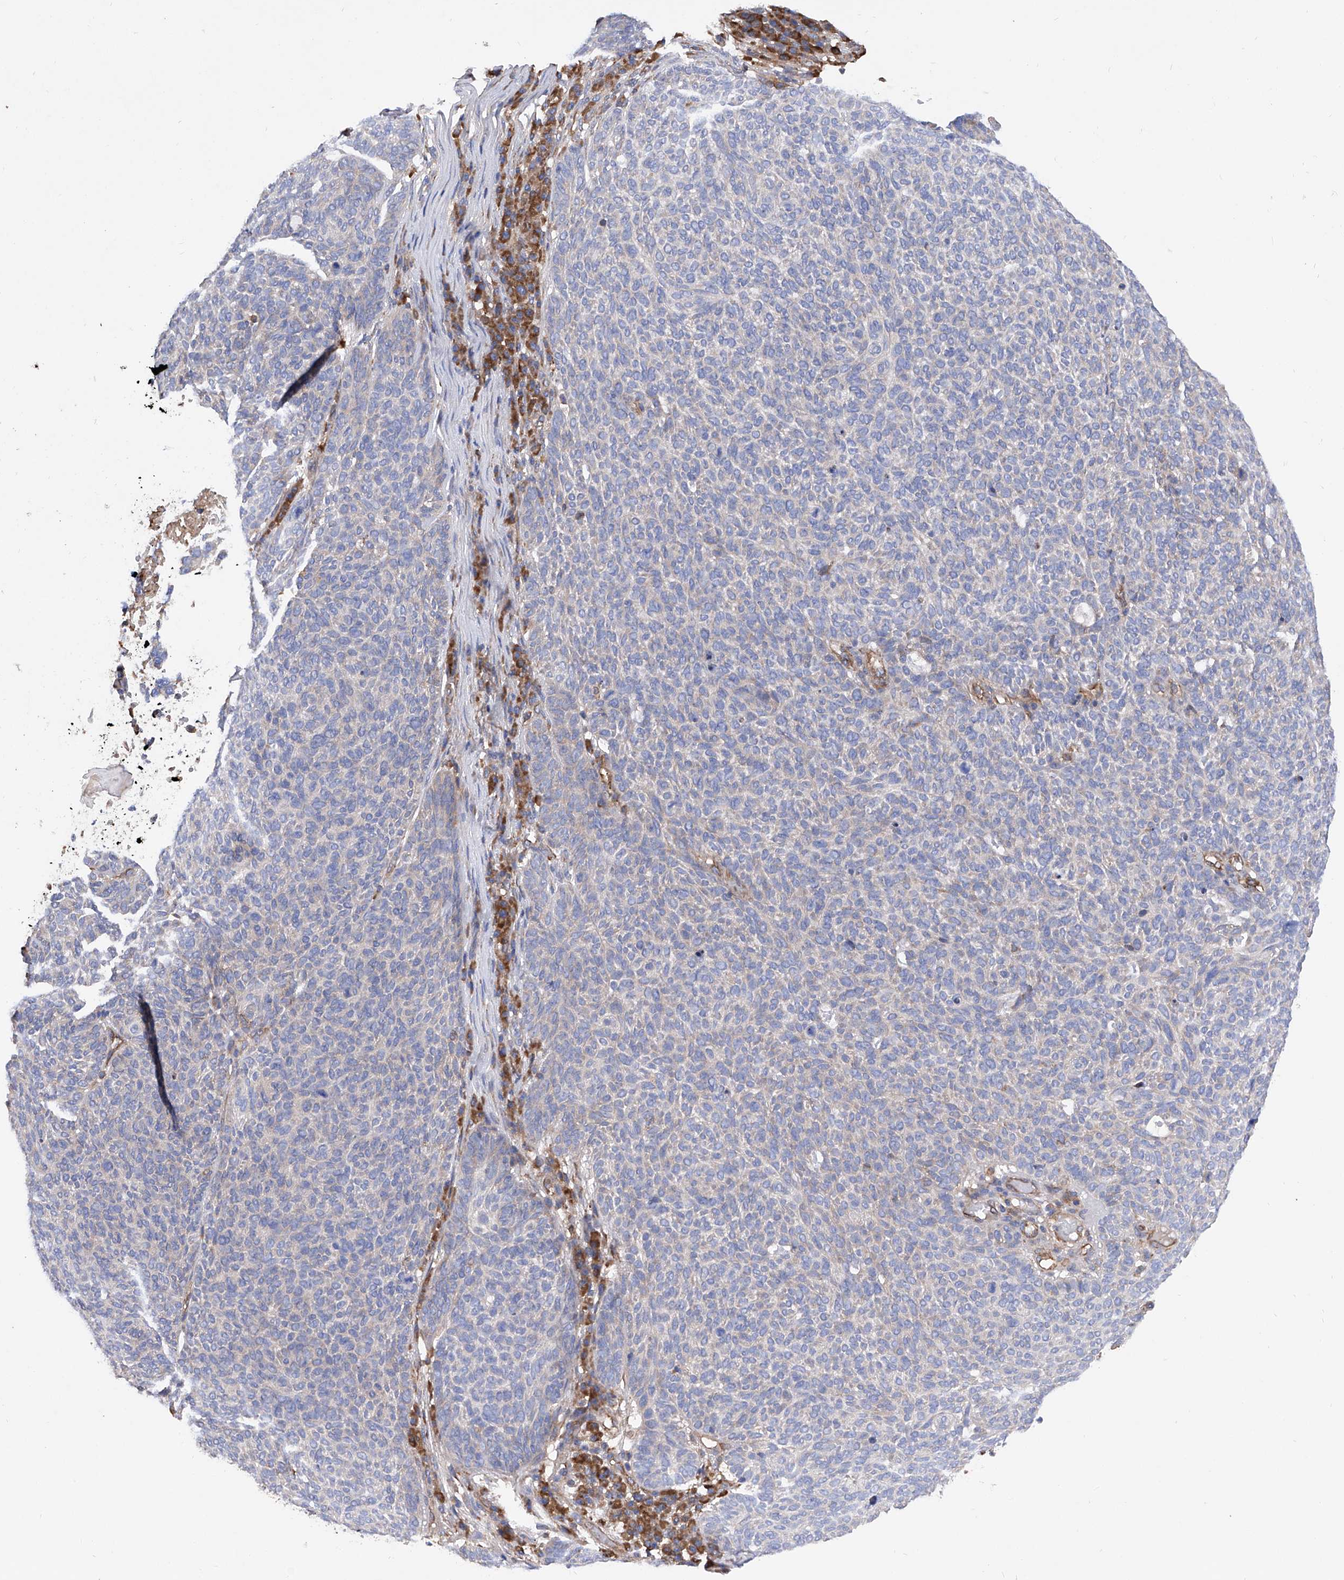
{"staining": {"intensity": "negative", "quantity": "none", "location": "none"}, "tissue": "skin cancer", "cell_type": "Tumor cells", "image_type": "cancer", "snomed": [{"axis": "morphology", "description": "Squamous cell carcinoma, NOS"}, {"axis": "topography", "description": "Skin"}], "caption": "A histopathology image of skin cancer stained for a protein shows no brown staining in tumor cells.", "gene": "INPP5B", "patient": {"sex": "female", "age": 90}}